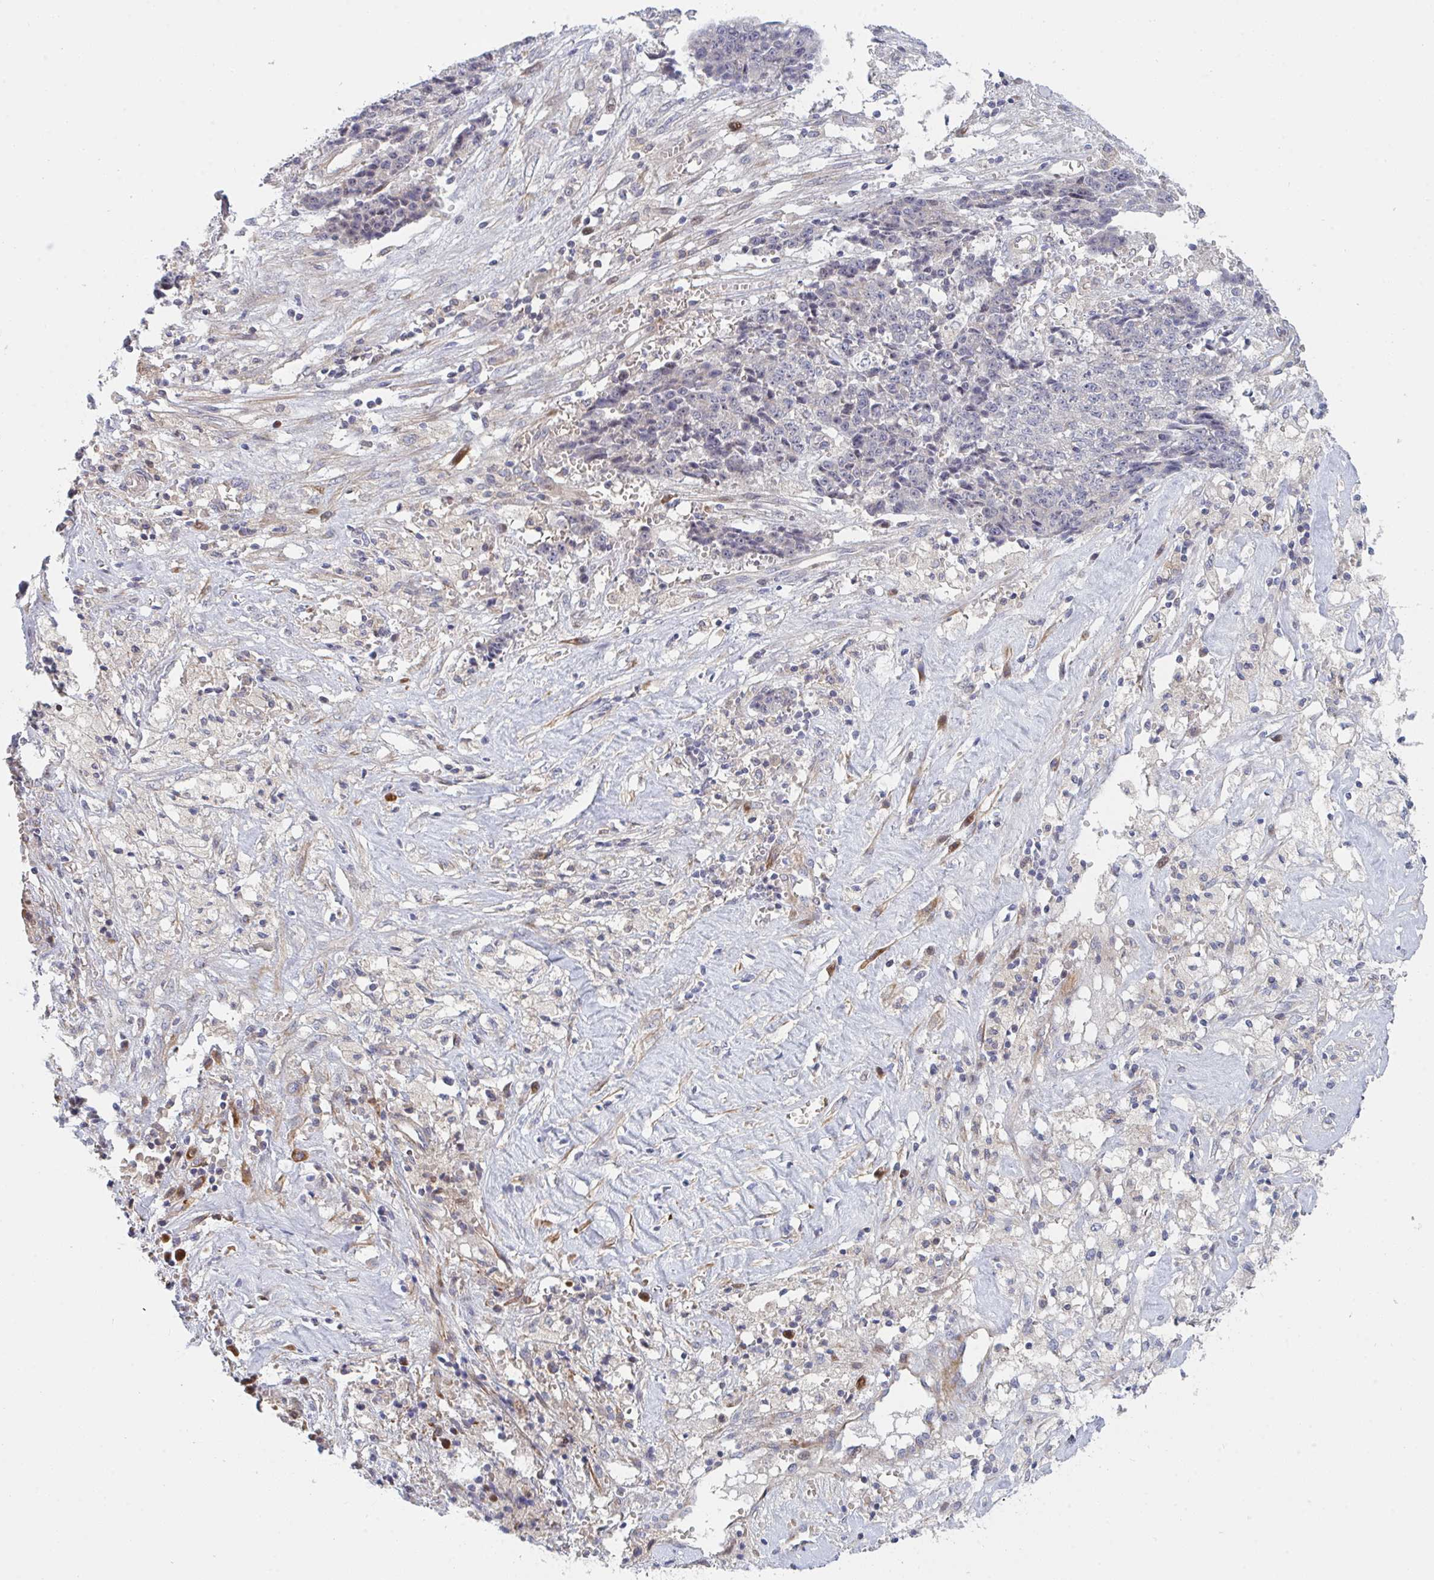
{"staining": {"intensity": "negative", "quantity": "none", "location": "none"}, "tissue": "ovarian cancer", "cell_type": "Tumor cells", "image_type": "cancer", "snomed": [{"axis": "morphology", "description": "Carcinoma, endometroid"}, {"axis": "topography", "description": "Ovary"}], "caption": "High power microscopy histopathology image of an IHC micrograph of ovarian cancer, revealing no significant staining in tumor cells. Brightfield microscopy of immunohistochemistry (IHC) stained with DAB (3,3'-diaminobenzidine) (brown) and hematoxylin (blue), captured at high magnification.", "gene": "TNFSF4", "patient": {"sex": "female", "age": 42}}